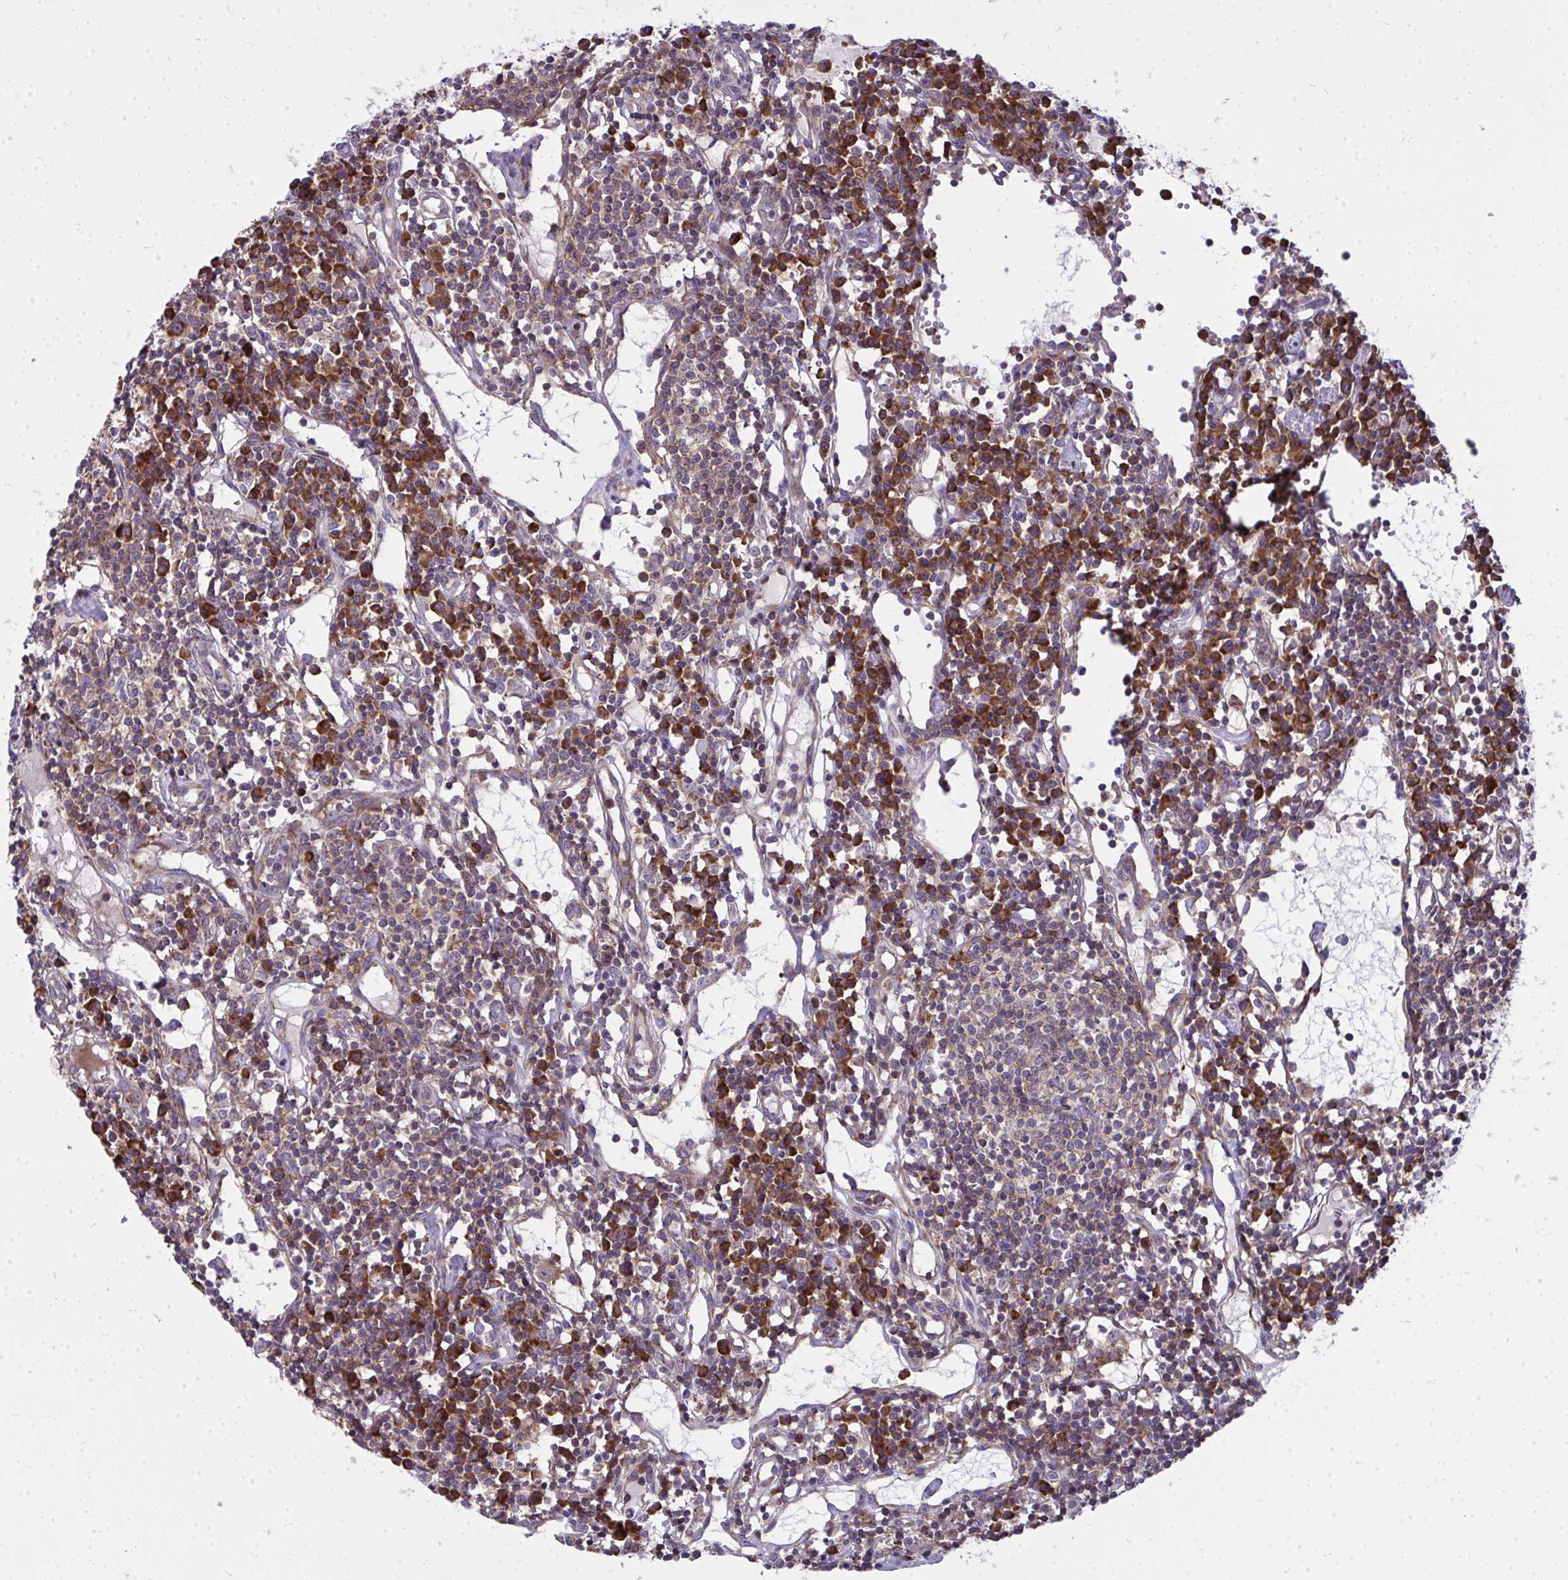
{"staining": {"intensity": "moderate", "quantity": "<25%", "location": "cytoplasmic/membranous"}, "tissue": "lymph node", "cell_type": "Germinal center cells", "image_type": "normal", "snomed": [{"axis": "morphology", "description": "Normal tissue, NOS"}, {"axis": "topography", "description": "Lymph node"}], "caption": "There is low levels of moderate cytoplasmic/membranous expression in germinal center cells of benign lymph node, as demonstrated by immunohistochemical staining (brown color).", "gene": "GFPT2", "patient": {"sex": "female", "age": 78}}